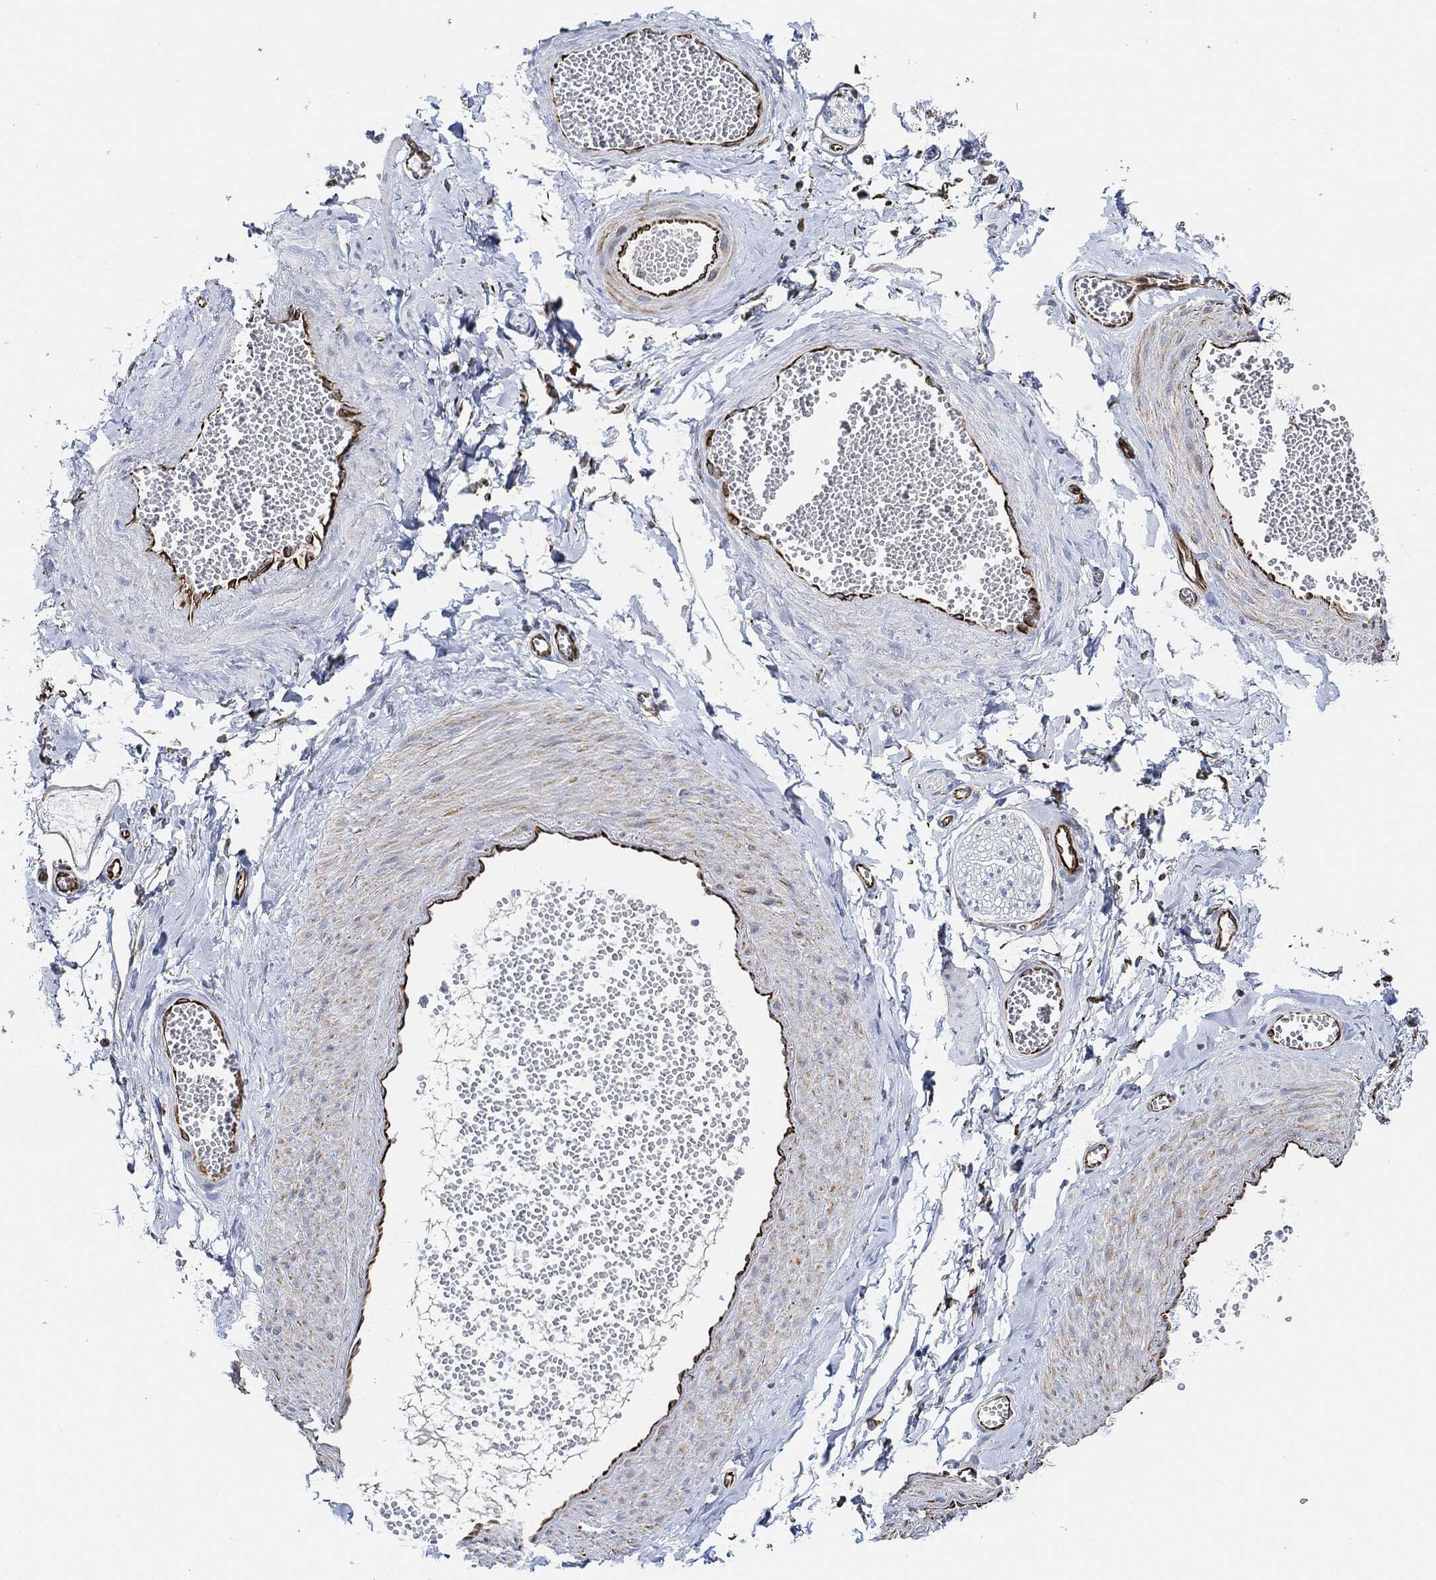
{"staining": {"intensity": "negative", "quantity": "none", "location": "none"}, "tissue": "adipose tissue", "cell_type": "Adipocytes", "image_type": "normal", "snomed": [{"axis": "morphology", "description": "Normal tissue, NOS"}, {"axis": "topography", "description": "Smooth muscle"}, {"axis": "topography", "description": "Peripheral nerve tissue"}], "caption": "The immunohistochemistry micrograph has no significant expression in adipocytes of adipose tissue.", "gene": "THSD1", "patient": {"sex": "male", "age": 22}}